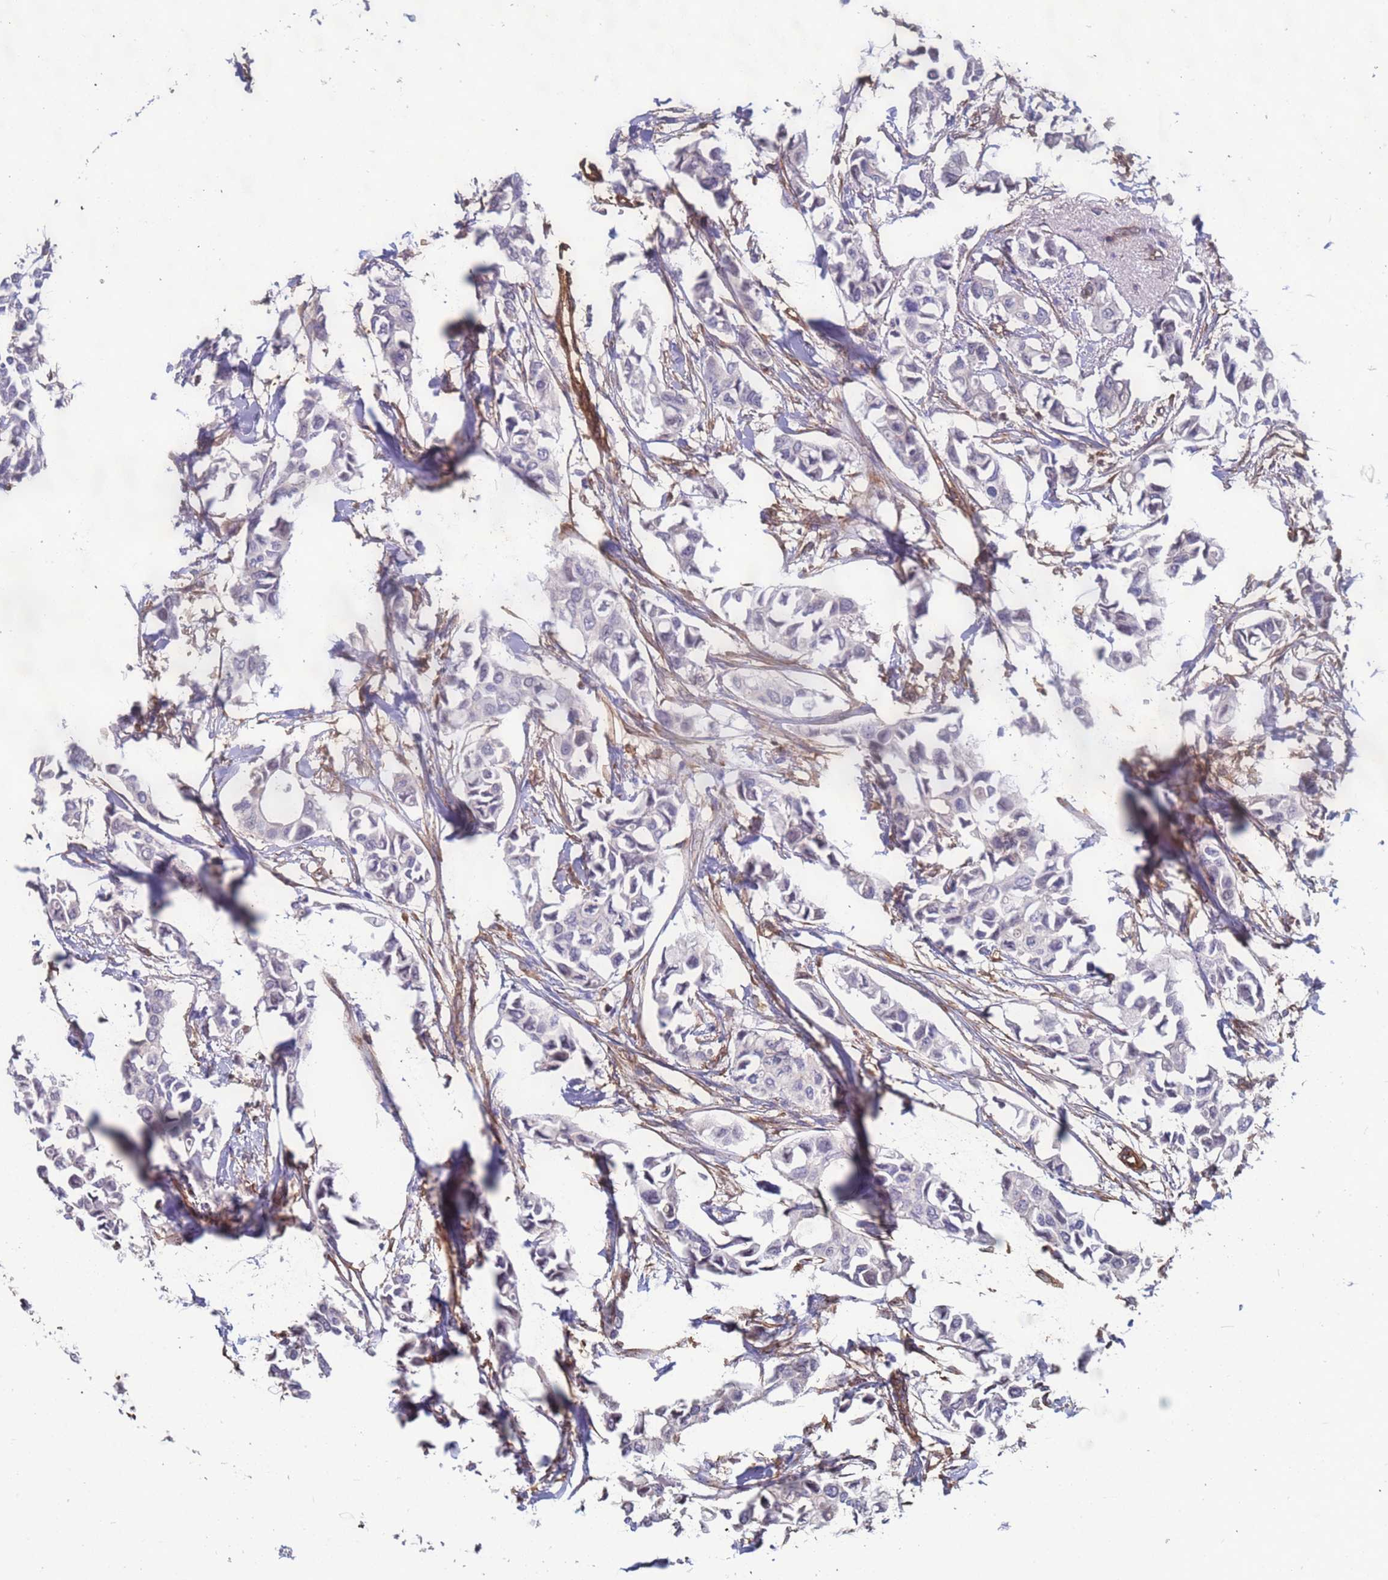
{"staining": {"intensity": "negative", "quantity": "none", "location": "none"}, "tissue": "breast cancer", "cell_type": "Tumor cells", "image_type": "cancer", "snomed": [{"axis": "morphology", "description": "Duct carcinoma"}, {"axis": "topography", "description": "Breast"}], "caption": "Tumor cells show no significant positivity in breast intraductal carcinoma.", "gene": "EHD2", "patient": {"sex": "female", "age": 41}}